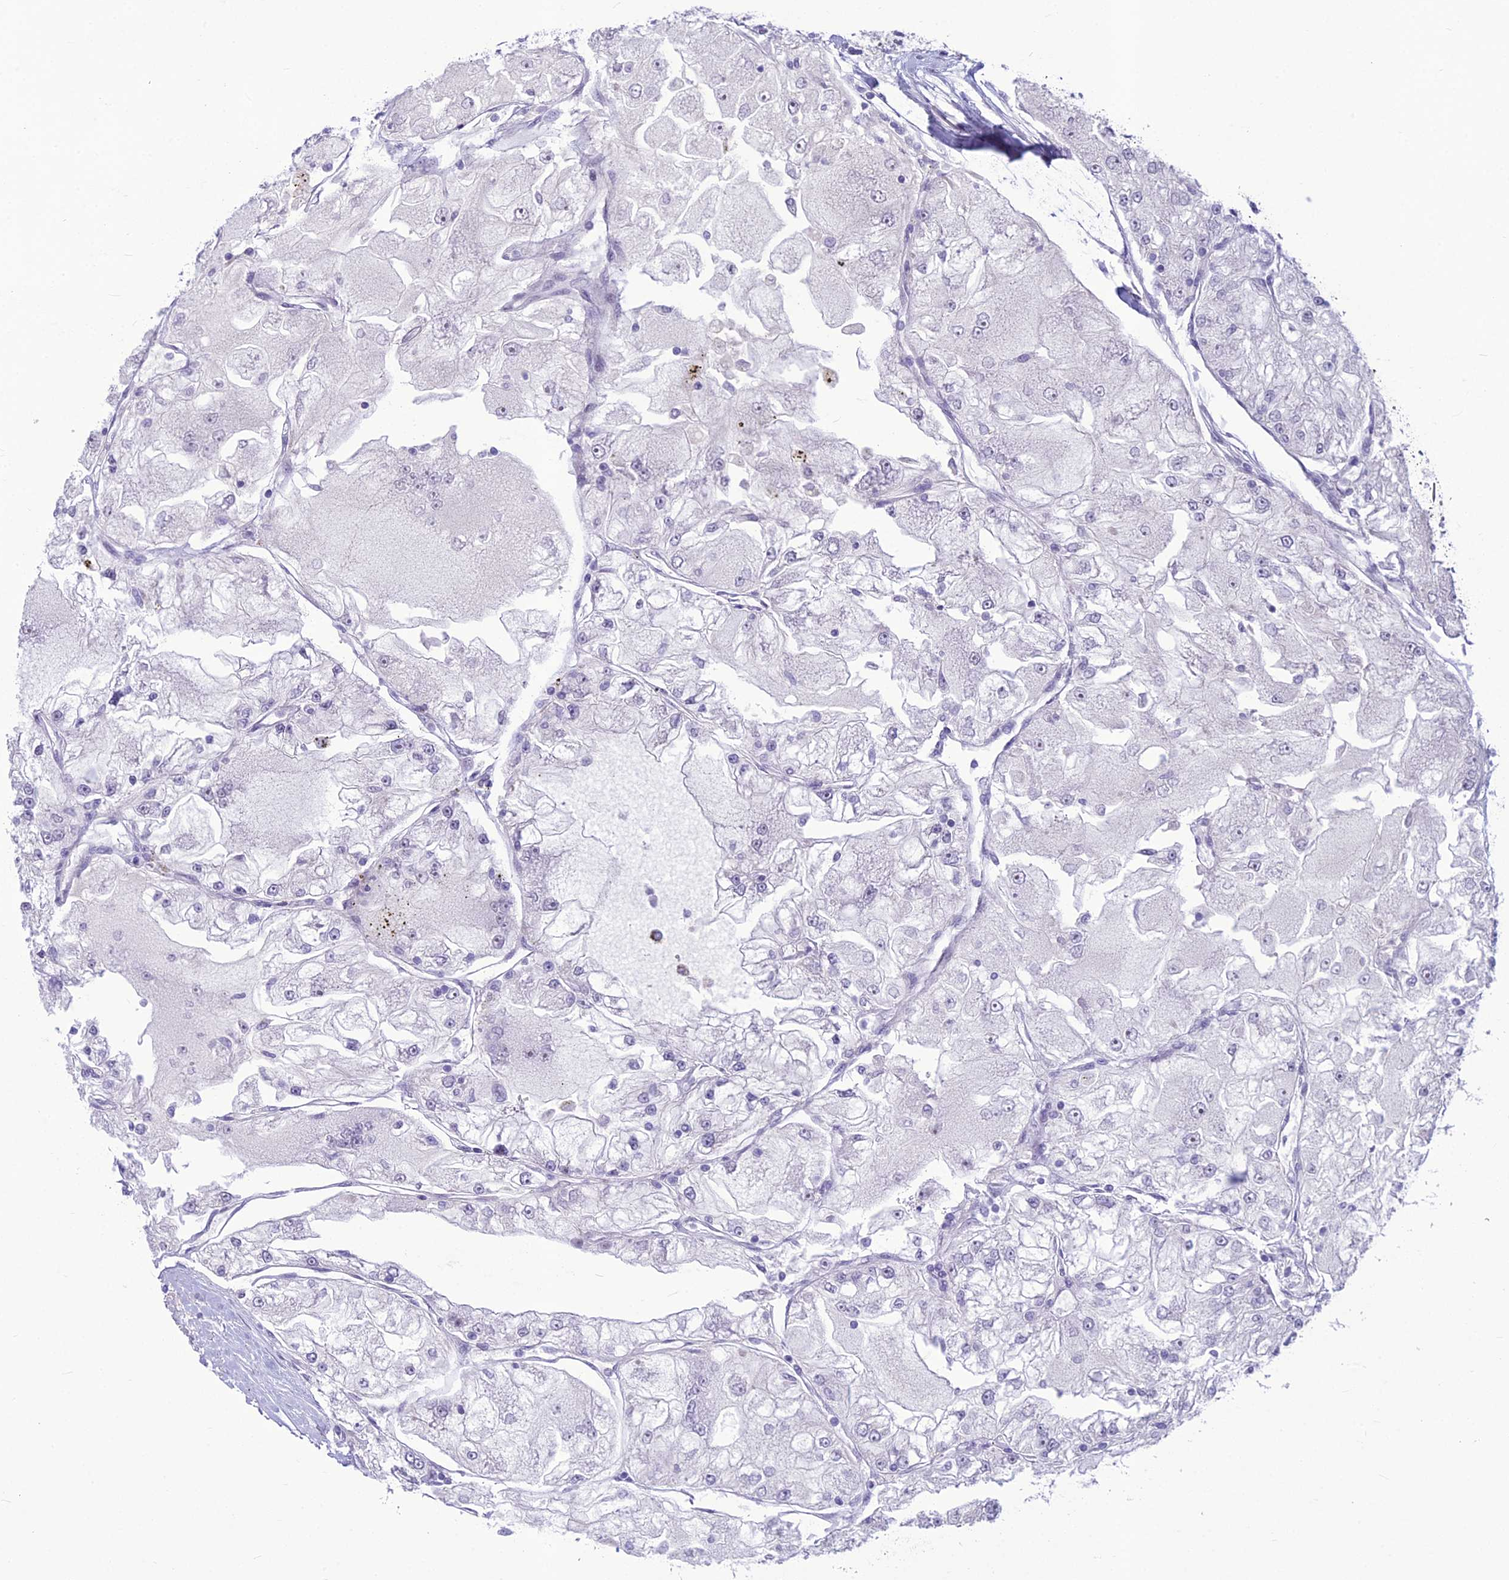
{"staining": {"intensity": "negative", "quantity": "none", "location": "none"}, "tissue": "renal cancer", "cell_type": "Tumor cells", "image_type": "cancer", "snomed": [{"axis": "morphology", "description": "Adenocarcinoma, NOS"}, {"axis": "topography", "description": "Kidney"}], "caption": "An immunohistochemistry photomicrograph of renal cancer (adenocarcinoma) is shown. There is no staining in tumor cells of renal cancer (adenocarcinoma). (Immunohistochemistry (ihc), brightfield microscopy, high magnification).", "gene": "FBRS", "patient": {"sex": "female", "age": 72}}